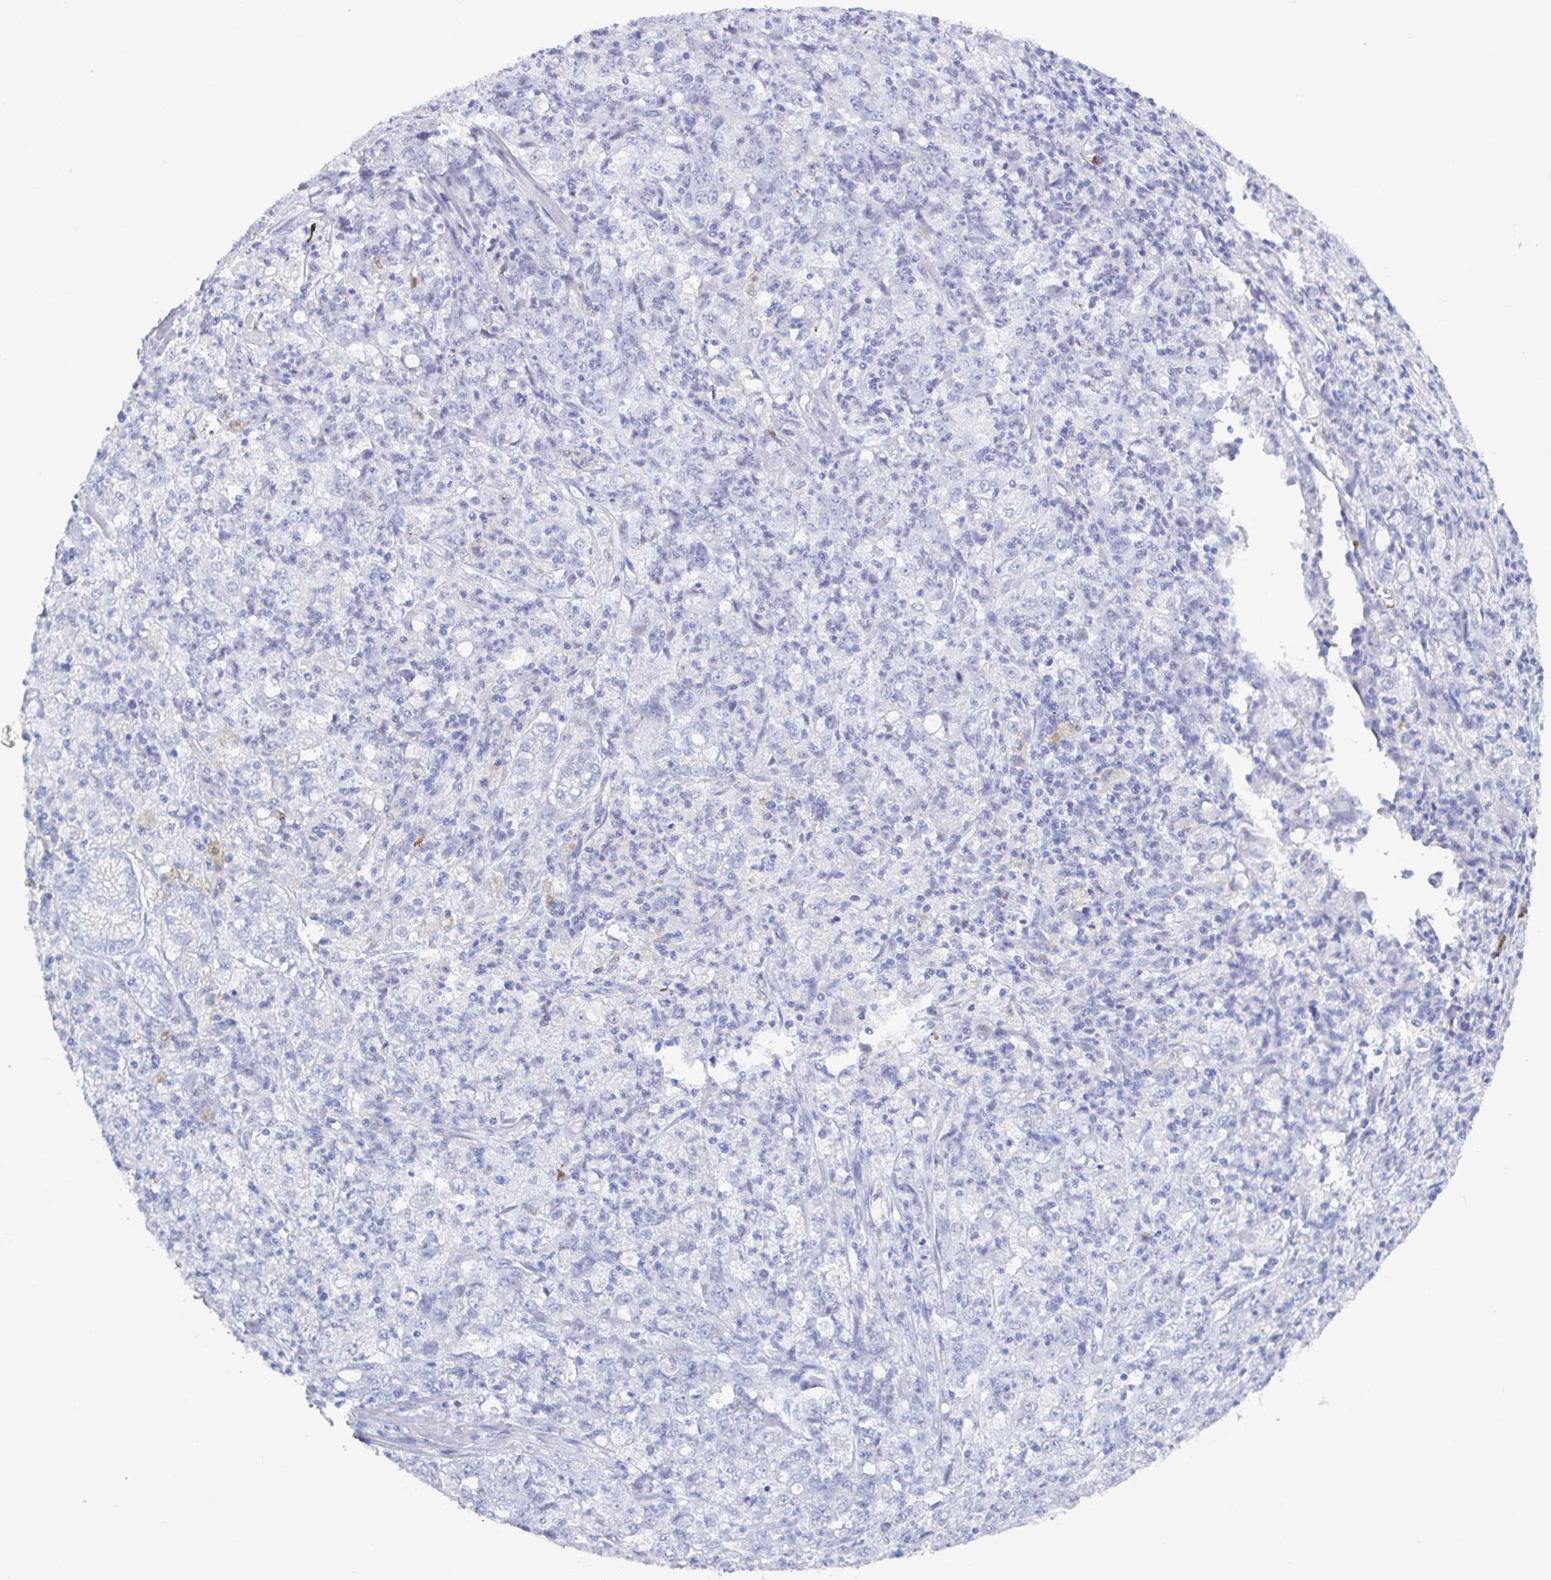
{"staining": {"intensity": "negative", "quantity": "none", "location": "none"}, "tissue": "stomach cancer", "cell_type": "Tumor cells", "image_type": "cancer", "snomed": [{"axis": "morphology", "description": "Adenocarcinoma, NOS"}, {"axis": "topography", "description": "Stomach, lower"}], "caption": "Tumor cells are negative for protein expression in human stomach cancer.", "gene": "OR2A4", "patient": {"sex": "female", "age": 71}}